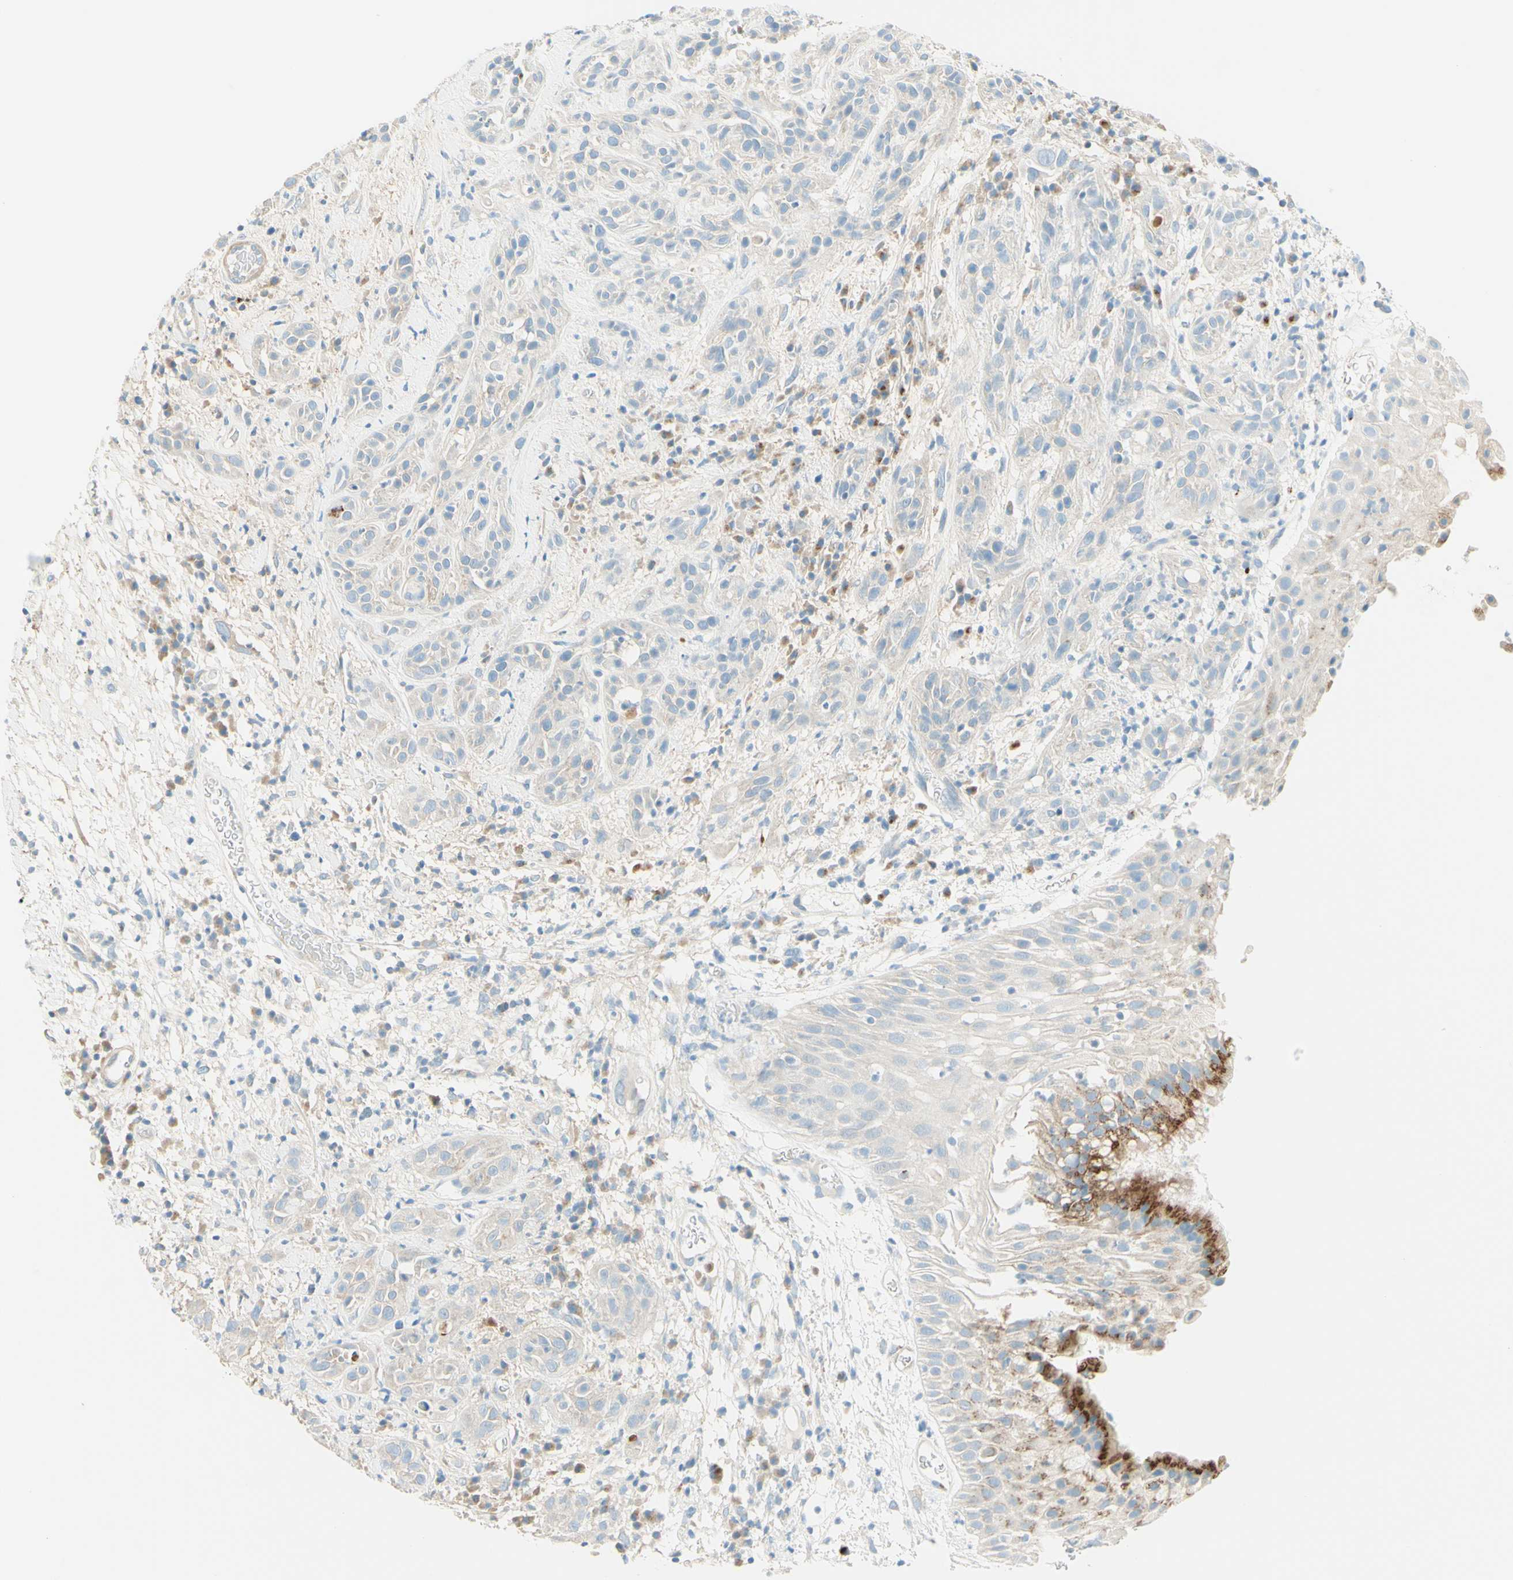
{"staining": {"intensity": "weak", "quantity": "25%-75%", "location": "cytoplasmic/membranous"}, "tissue": "head and neck cancer", "cell_type": "Tumor cells", "image_type": "cancer", "snomed": [{"axis": "morphology", "description": "Squamous cell carcinoma, NOS"}, {"axis": "topography", "description": "Head-Neck"}], "caption": "A micrograph showing weak cytoplasmic/membranous expression in about 25%-75% of tumor cells in squamous cell carcinoma (head and neck), as visualized by brown immunohistochemical staining.", "gene": "NCBP2L", "patient": {"sex": "male", "age": 62}}